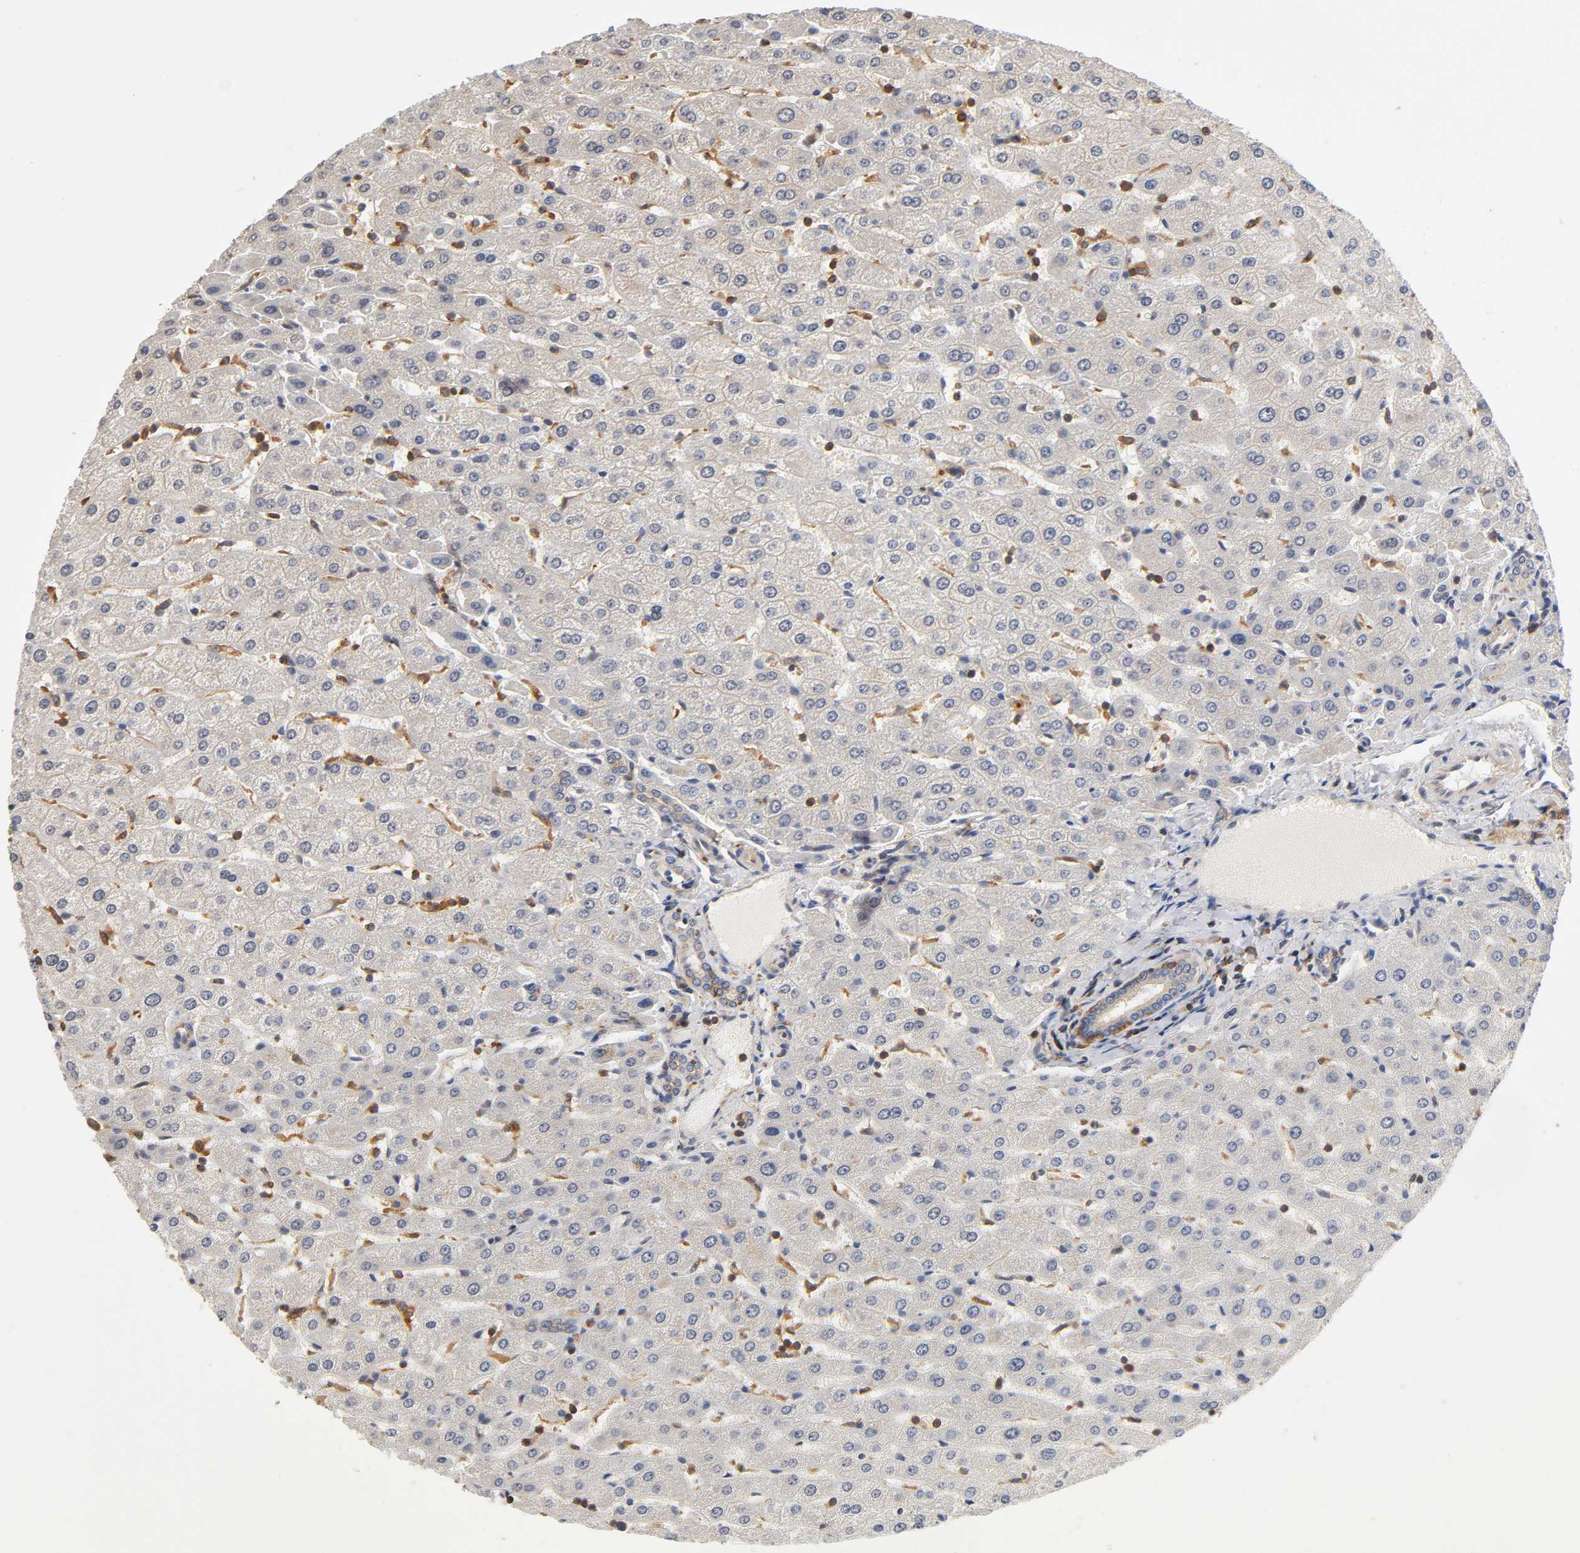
{"staining": {"intensity": "moderate", "quantity": ">75%", "location": "cytoplasmic/membranous"}, "tissue": "liver", "cell_type": "Cholangiocytes", "image_type": "normal", "snomed": [{"axis": "morphology", "description": "Normal tissue, NOS"}, {"axis": "morphology", "description": "Fibrosis, NOS"}, {"axis": "topography", "description": "Liver"}], "caption": "High-magnification brightfield microscopy of normal liver stained with DAB (3,3'-diaminobenzidine) (brown) and counterstained with hematoxylin (blue). cholangiocytes exhibit moderate cytoplasmic/membranous positivity is seen in approximately>75% of cells. (DAB IHC, brown staining for protein, blue staining for nuclei).", "gene": "ACTR2", "patient": {"sex": "female", "age": 29}}